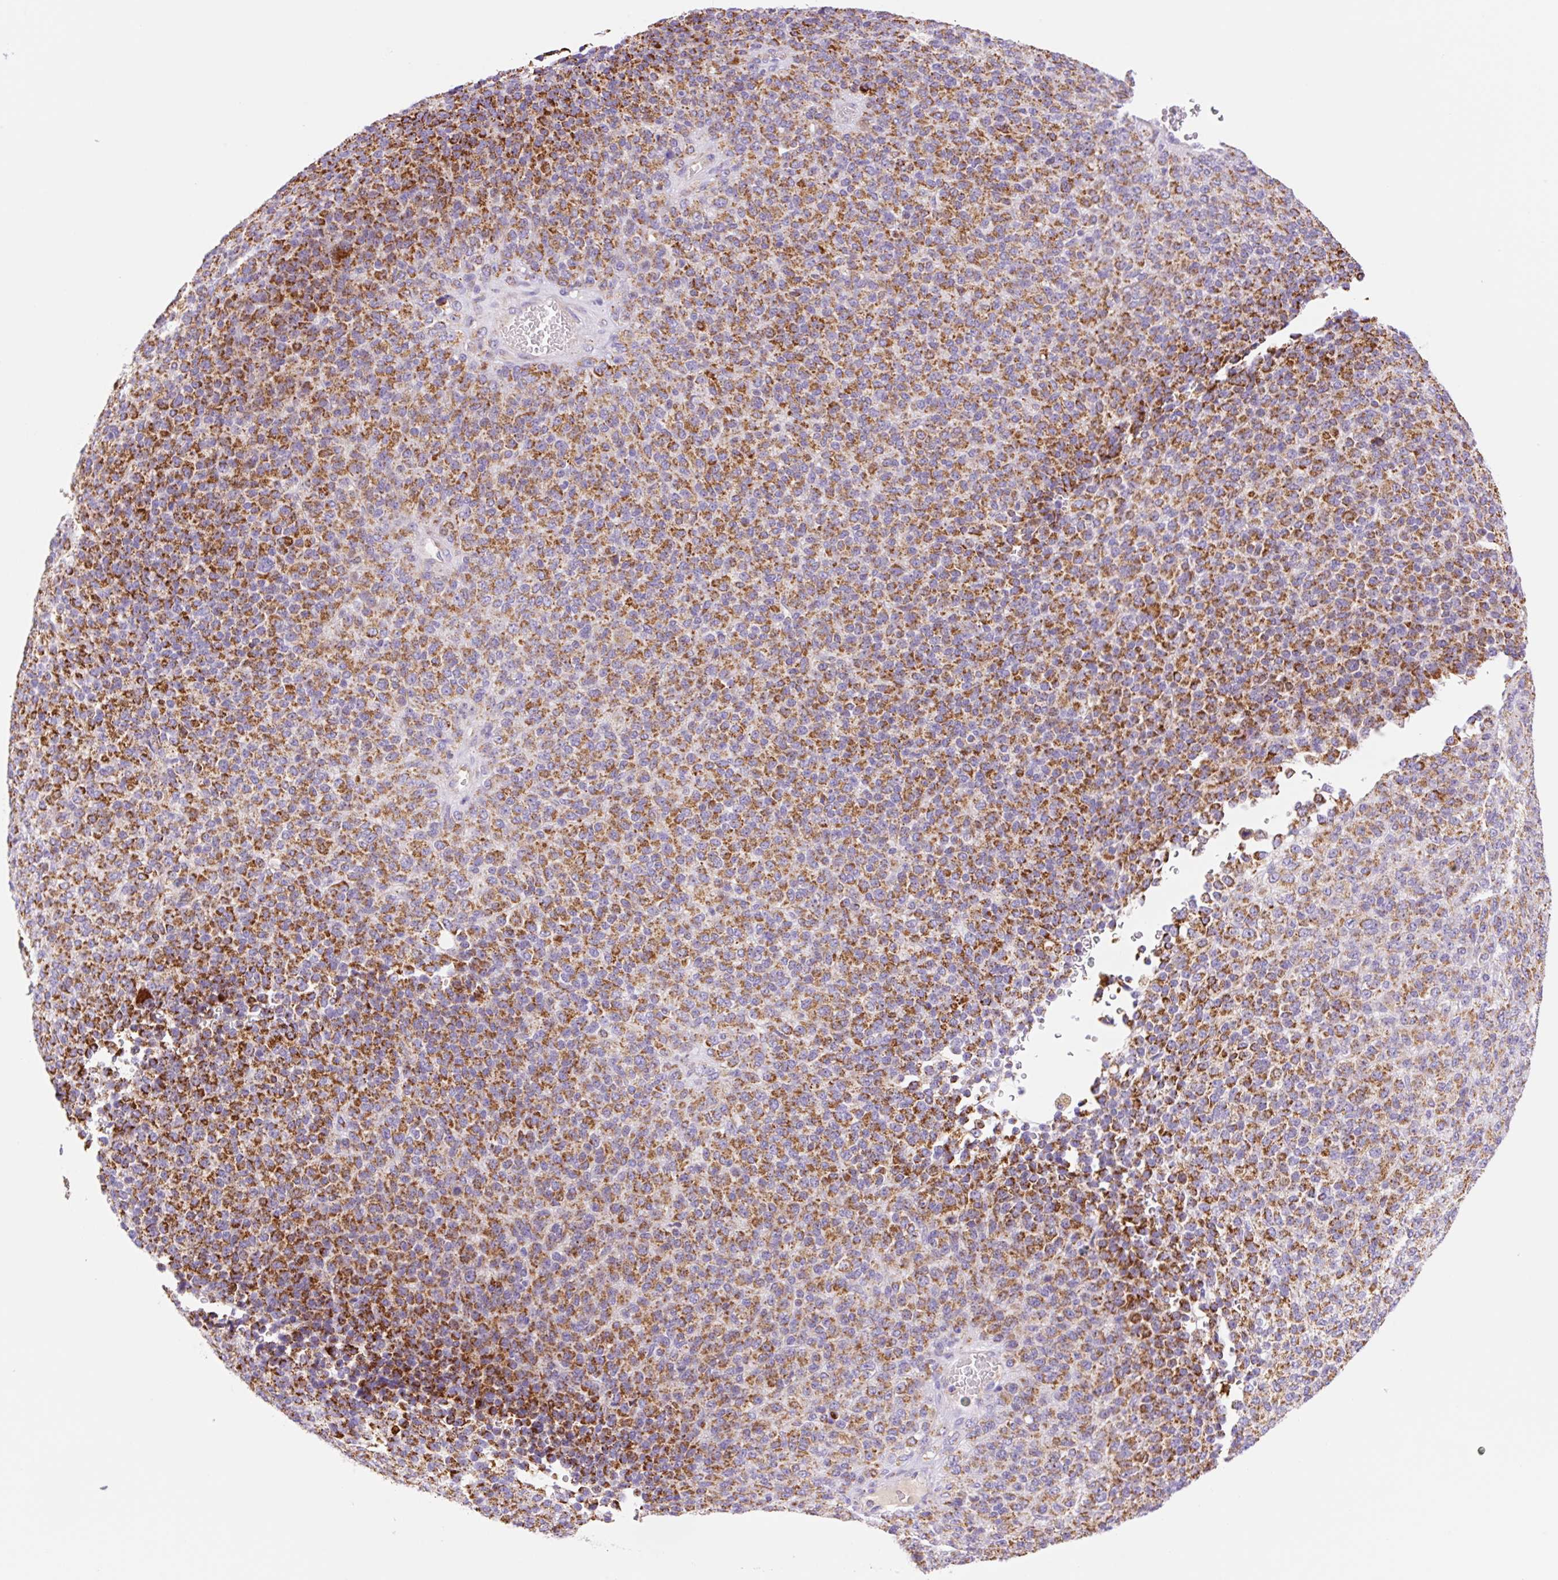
{"staining": {"intensity": "strong", "quantity": ">75%", "location": "cytoplasmic/membranous"}, "tissue": "melanoma", "cell_type": "Tumor cells", "image_type": "cancer", "snomed": [{"axis": "morphology", "description": "Malignant melanoma, Metastatic site"}, {"axis": "topography", "description": "Brain"}], "caption": "Brown immunohistochemical staining in human melanoma shows strong cytoplasmic/membranous expression in approximately >75% of tumor cells.", "gene": "ETNK2", "patient": {"sex": "female", "age": 56}}